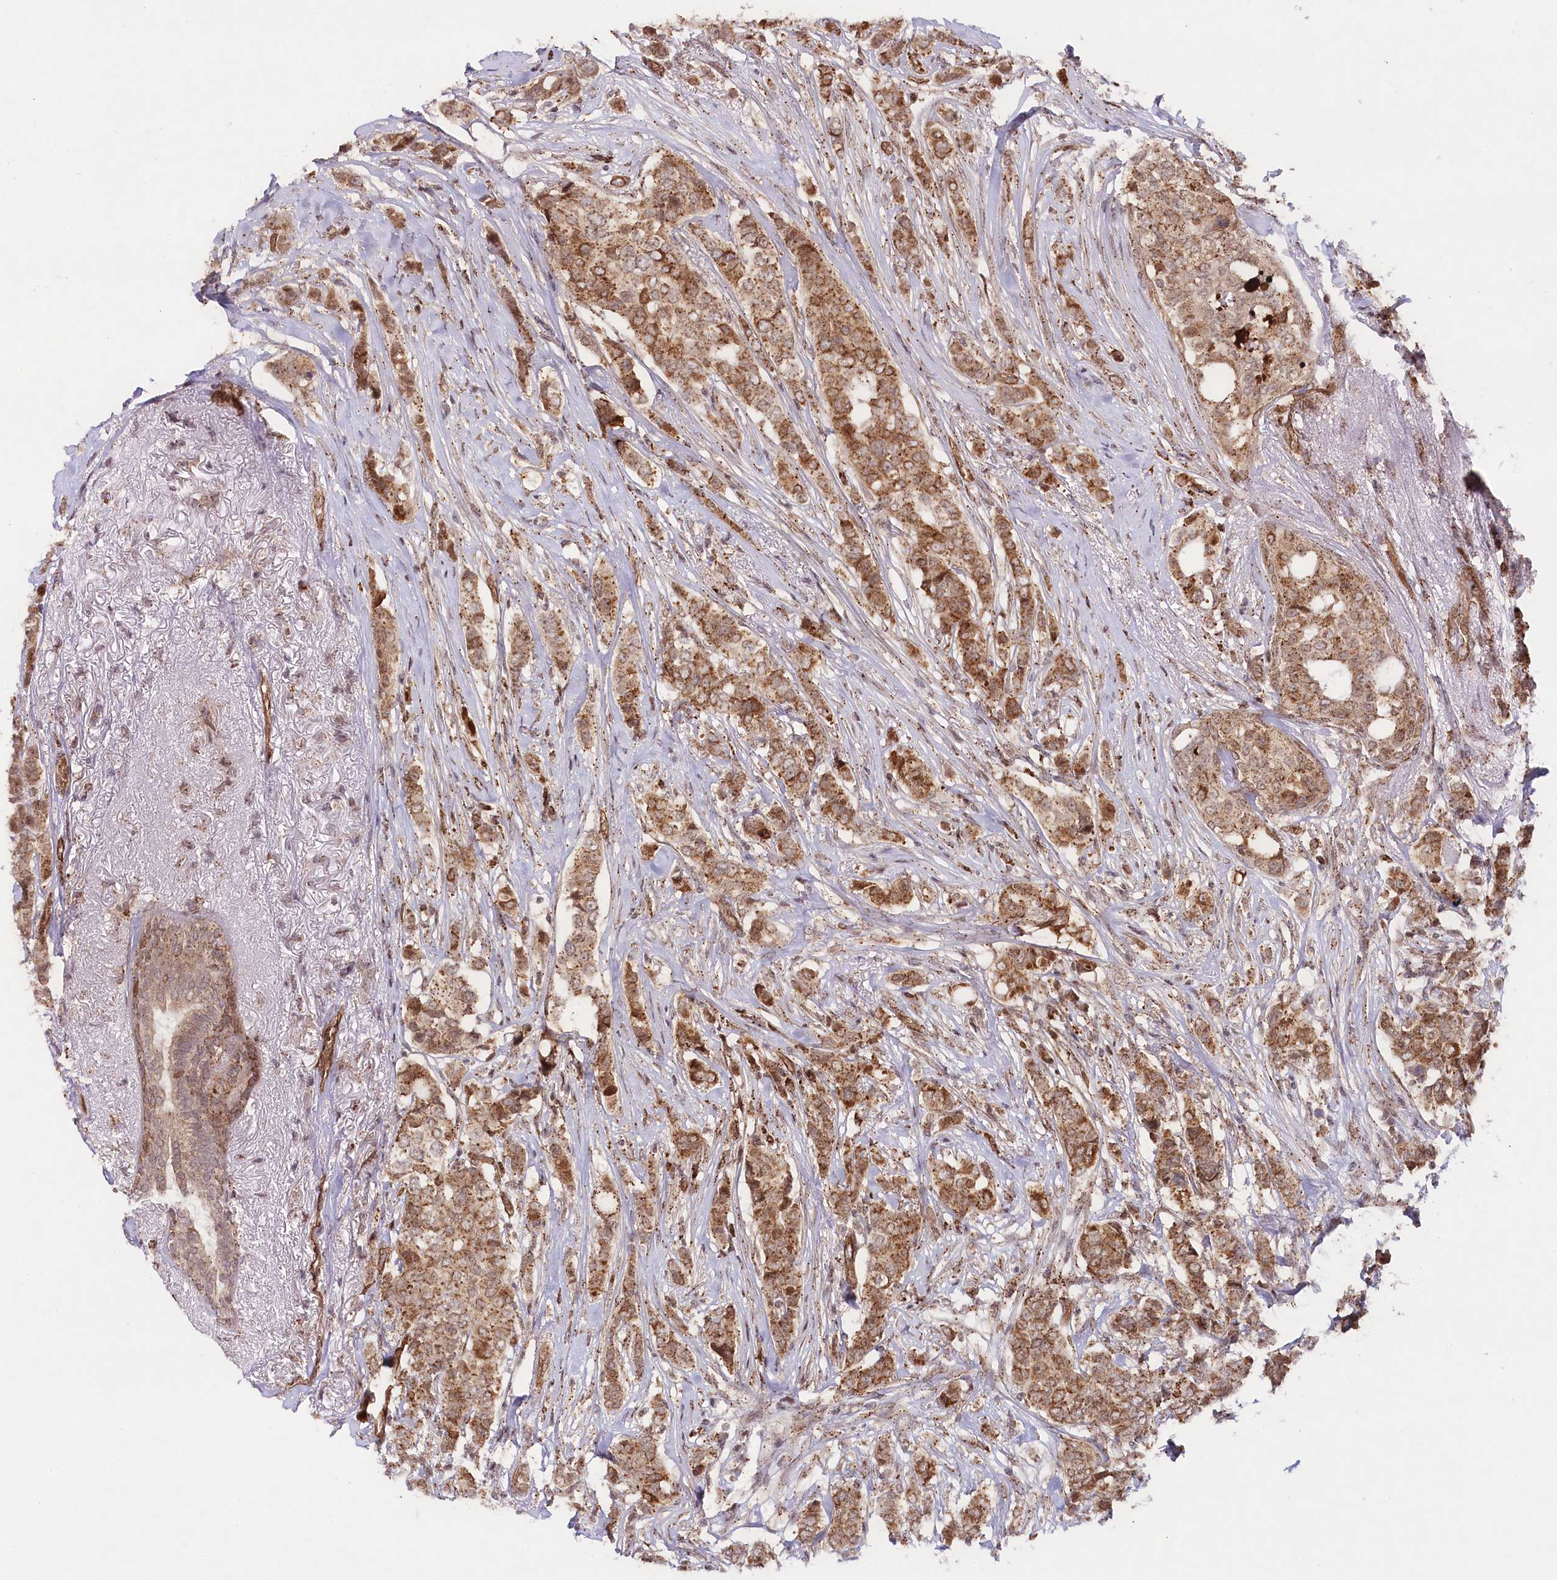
{"staining": {"intensity": "moderate", "quantity": ">75%", "location": "cytoplasmic/membranous"}, "tissue": "breast cancer", "cell_type": "Tumor cells", "image_type": "cancer", "snomed": [{"axis": "morphology", "description": "Lobular carcinoma"}, {"axis": "topography", "description": "Breast"}], "caption": "Immunohistochemistry histopathology image of neoplastic tissue: human breast lobular carcinoma stained using IHC demonstrates medium levels of moderate protein expression localized specifically in the cytoplasmic/membranous of tumor cells, appearing as a cytoplasmic/membranous brown color.", "gene": "COPG1", "patient": {"sex": "female", "age": 51}}